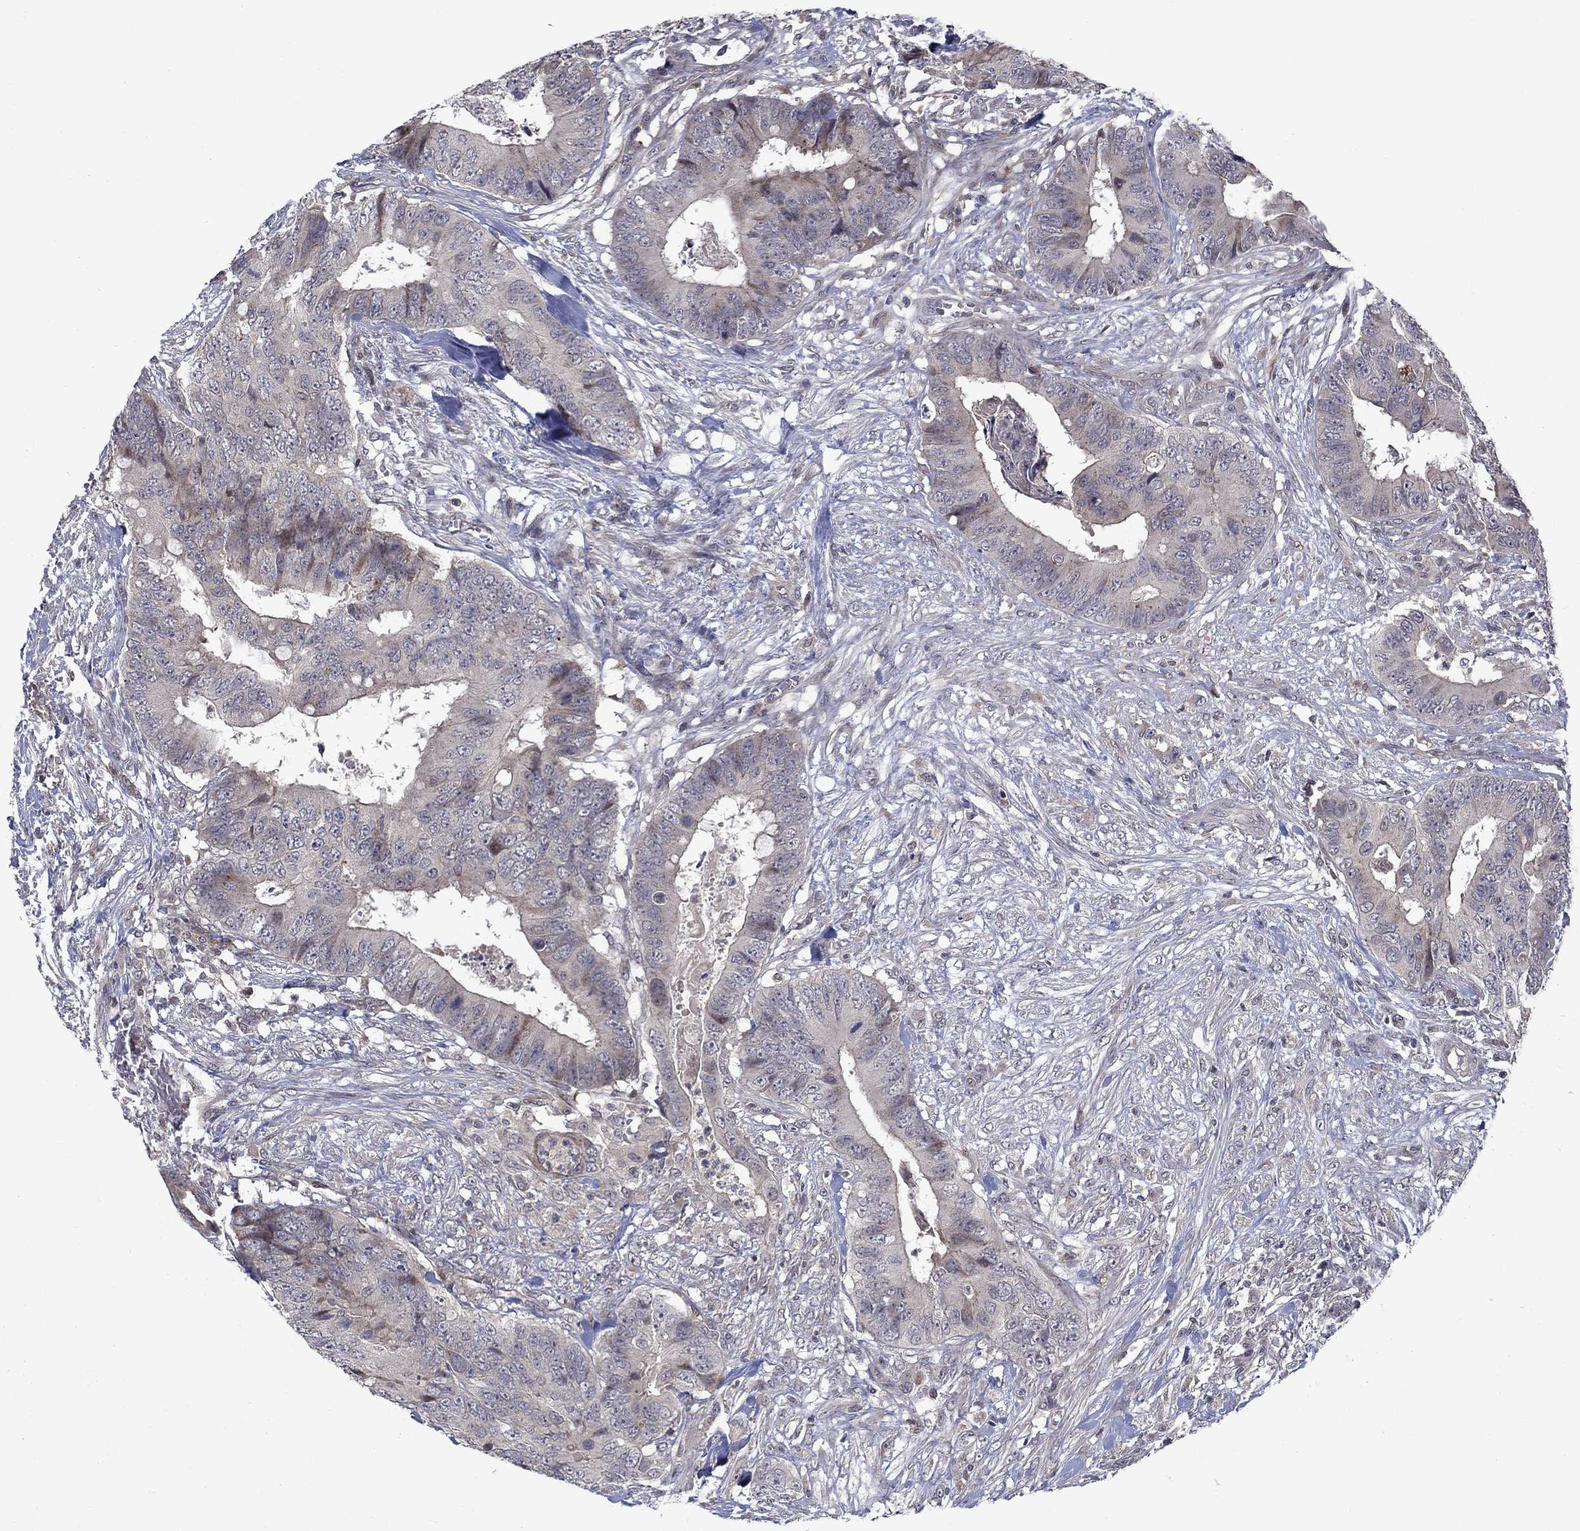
{"staining": {"intensity": "weak", "quantity": "<25%", "location": "cytoplasmic/membranous"}, "tissue": "colorectal cancer", "cell_type": "Tumor cells", "image_type": "cancer", "snomed": [{"axis": "morphology", "description": "Adenocarcinoma, NOS"}, {"axis": "topography", "description": "Colon"}], "caption": "A high-resolution image shows IHC staining of adenocarcinoma (colorectal), which reveals no significant expression in tumor cells.", "gene": "FAM3B", "patient": {"sex": "male", "age": 84}}